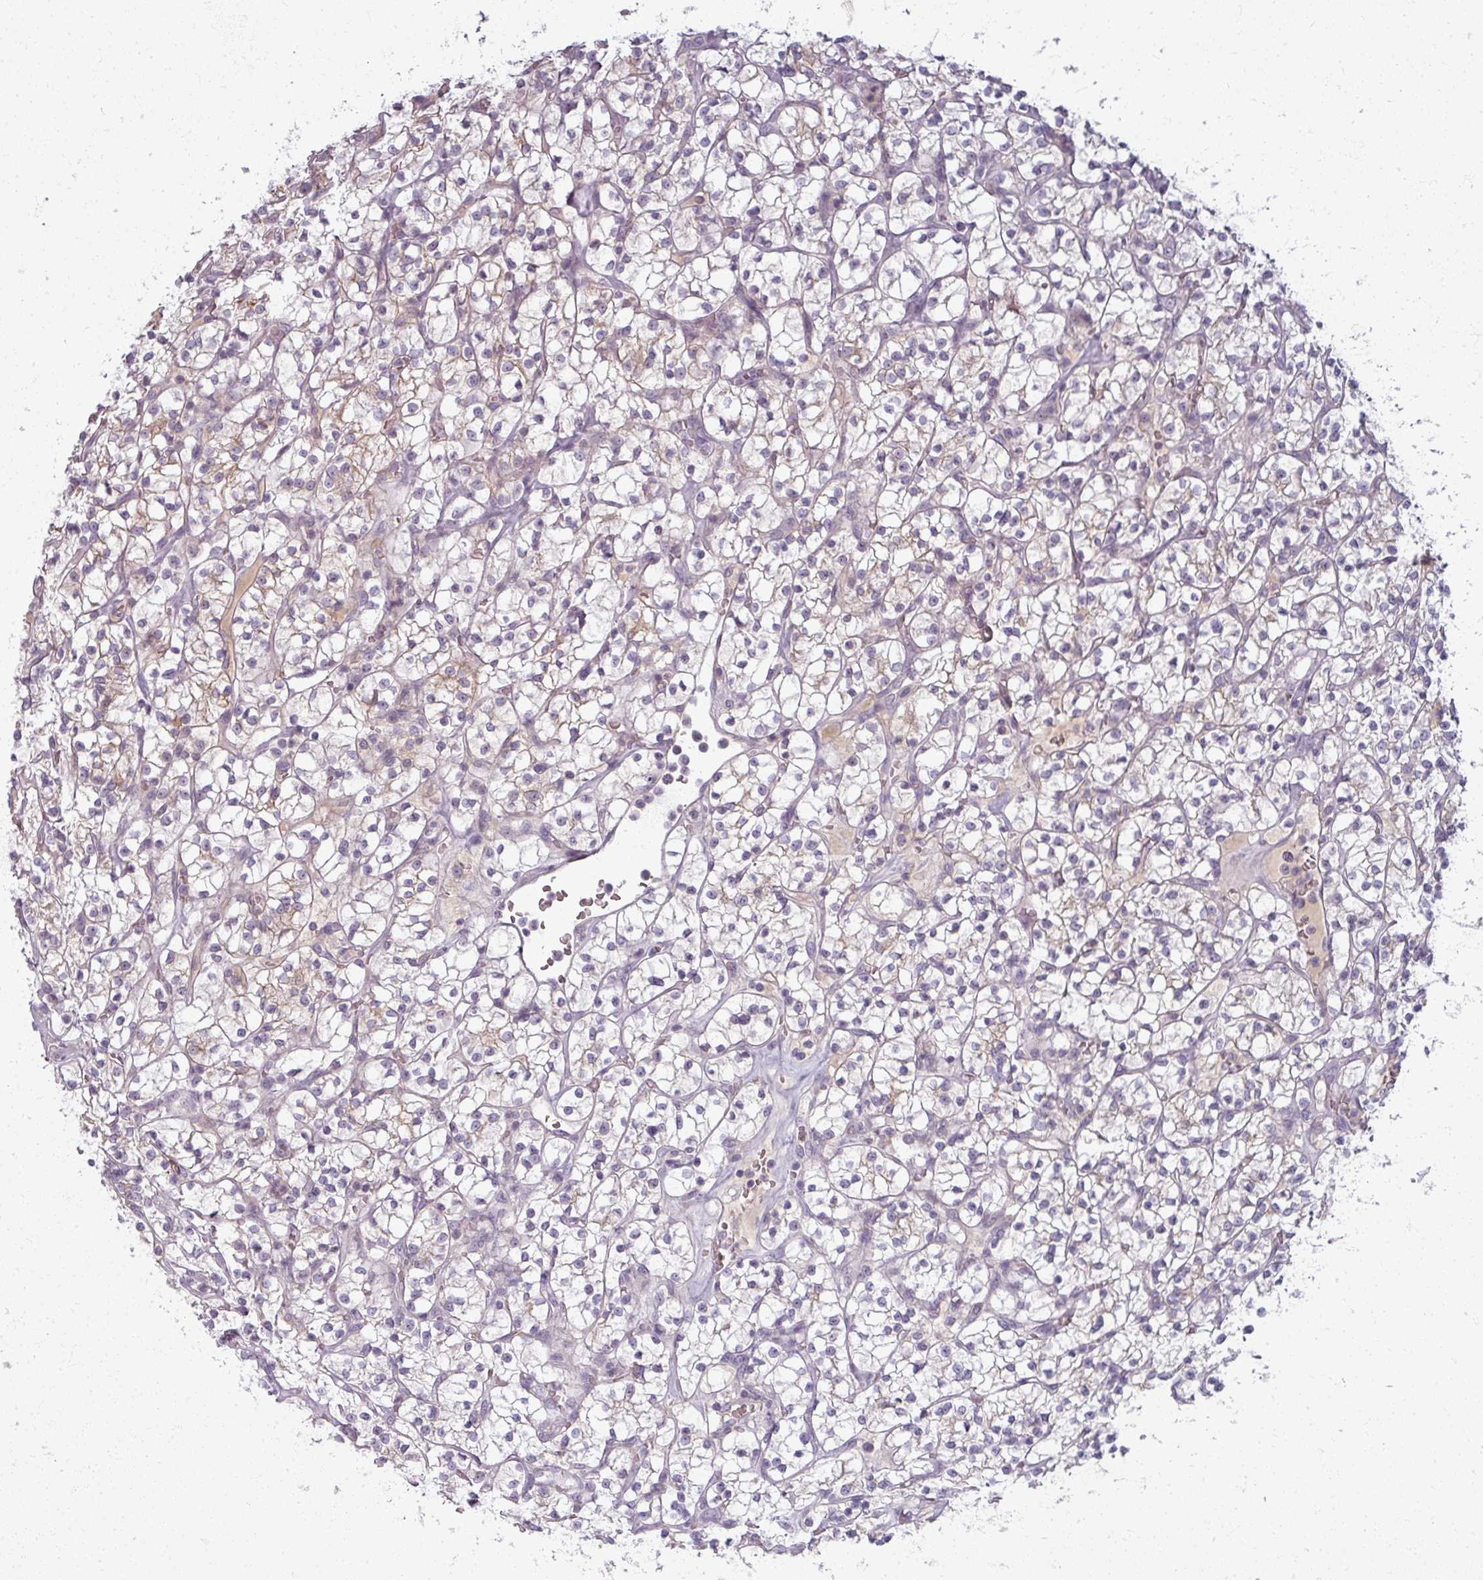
{"staining": {"intensity": "weak", "quantity": "<25%", "location": "cytoplasmic/membranous"}, "tissue": "renal cancer", "cell_type": "Tumor cells", "image_type": "cancer", "snomed": [{"axis": "morphology", "description": "Adenocarcinoma, NOS"}, {"axis": "topography", "description": "Kidney"}], "caption": "This histopathology image is of renal cancer stained with immunohistochemistry (IHC) to label a protein in brown with the nuclei are counter-stained blue. There is no positivity in tumor cells.", "gene": "TTLL7", "patient": {"sex": "female", "age": 64}}